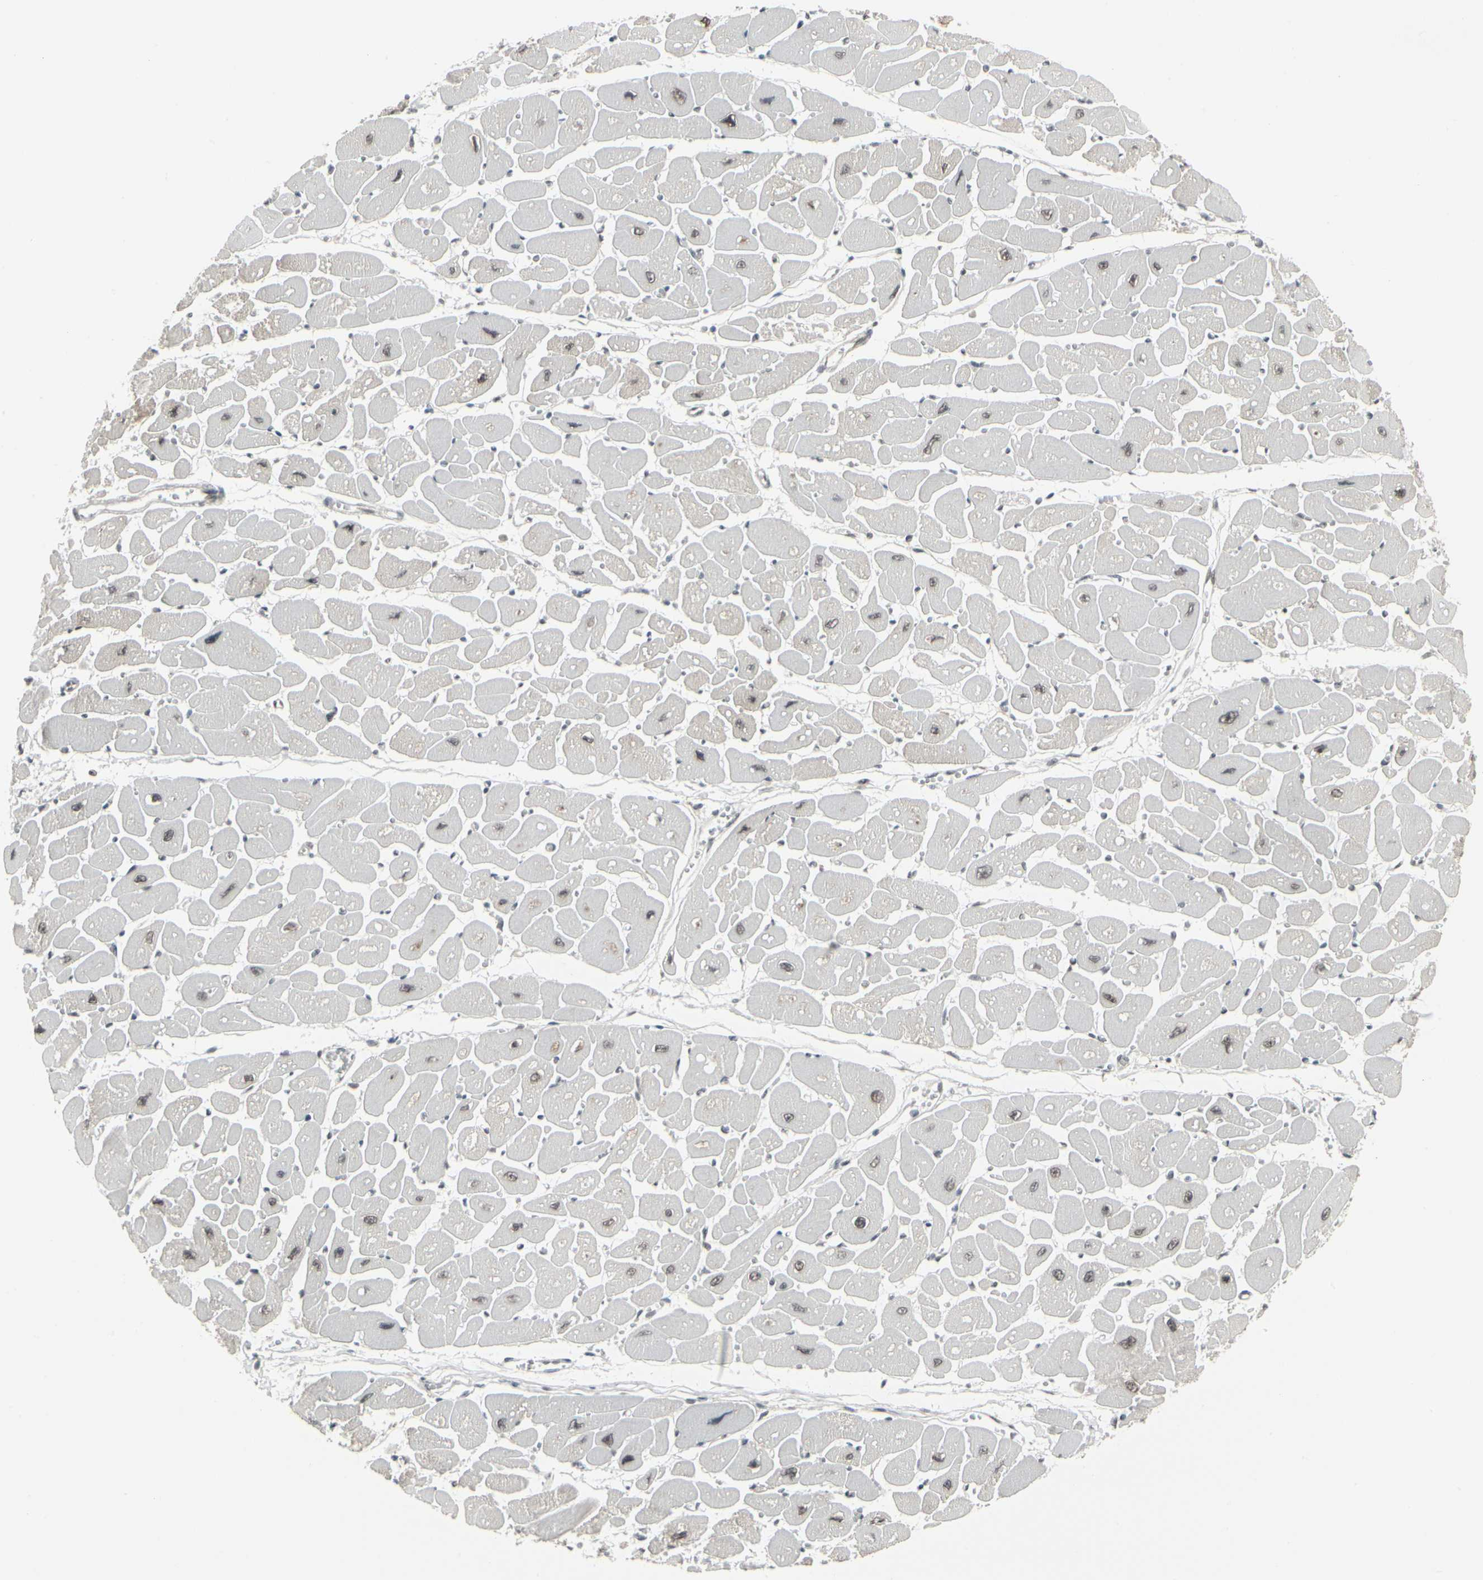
{"staining": {"intensity": "strong", "quantity": ">75%", "location": "cytoplasmic/membranous,nuclear"}, "tissue": "heart muscle", "cell_type": "Cardiomyocytes", "image_type": "normal", "snomed": [{"axis": "morphology", "description": "Normal tissue, NOS"}, {"axis": "topography", "description": "Heart"}], "caption": "About >75% of cardiomyocytes in normal human heart muscle show strong cytoplasmic/membranous,nuclear protein expression as visualized by brown immunohistochemical staining.", "gene": "HMG20A", "patient": {"sex": "female", "age": 54}}